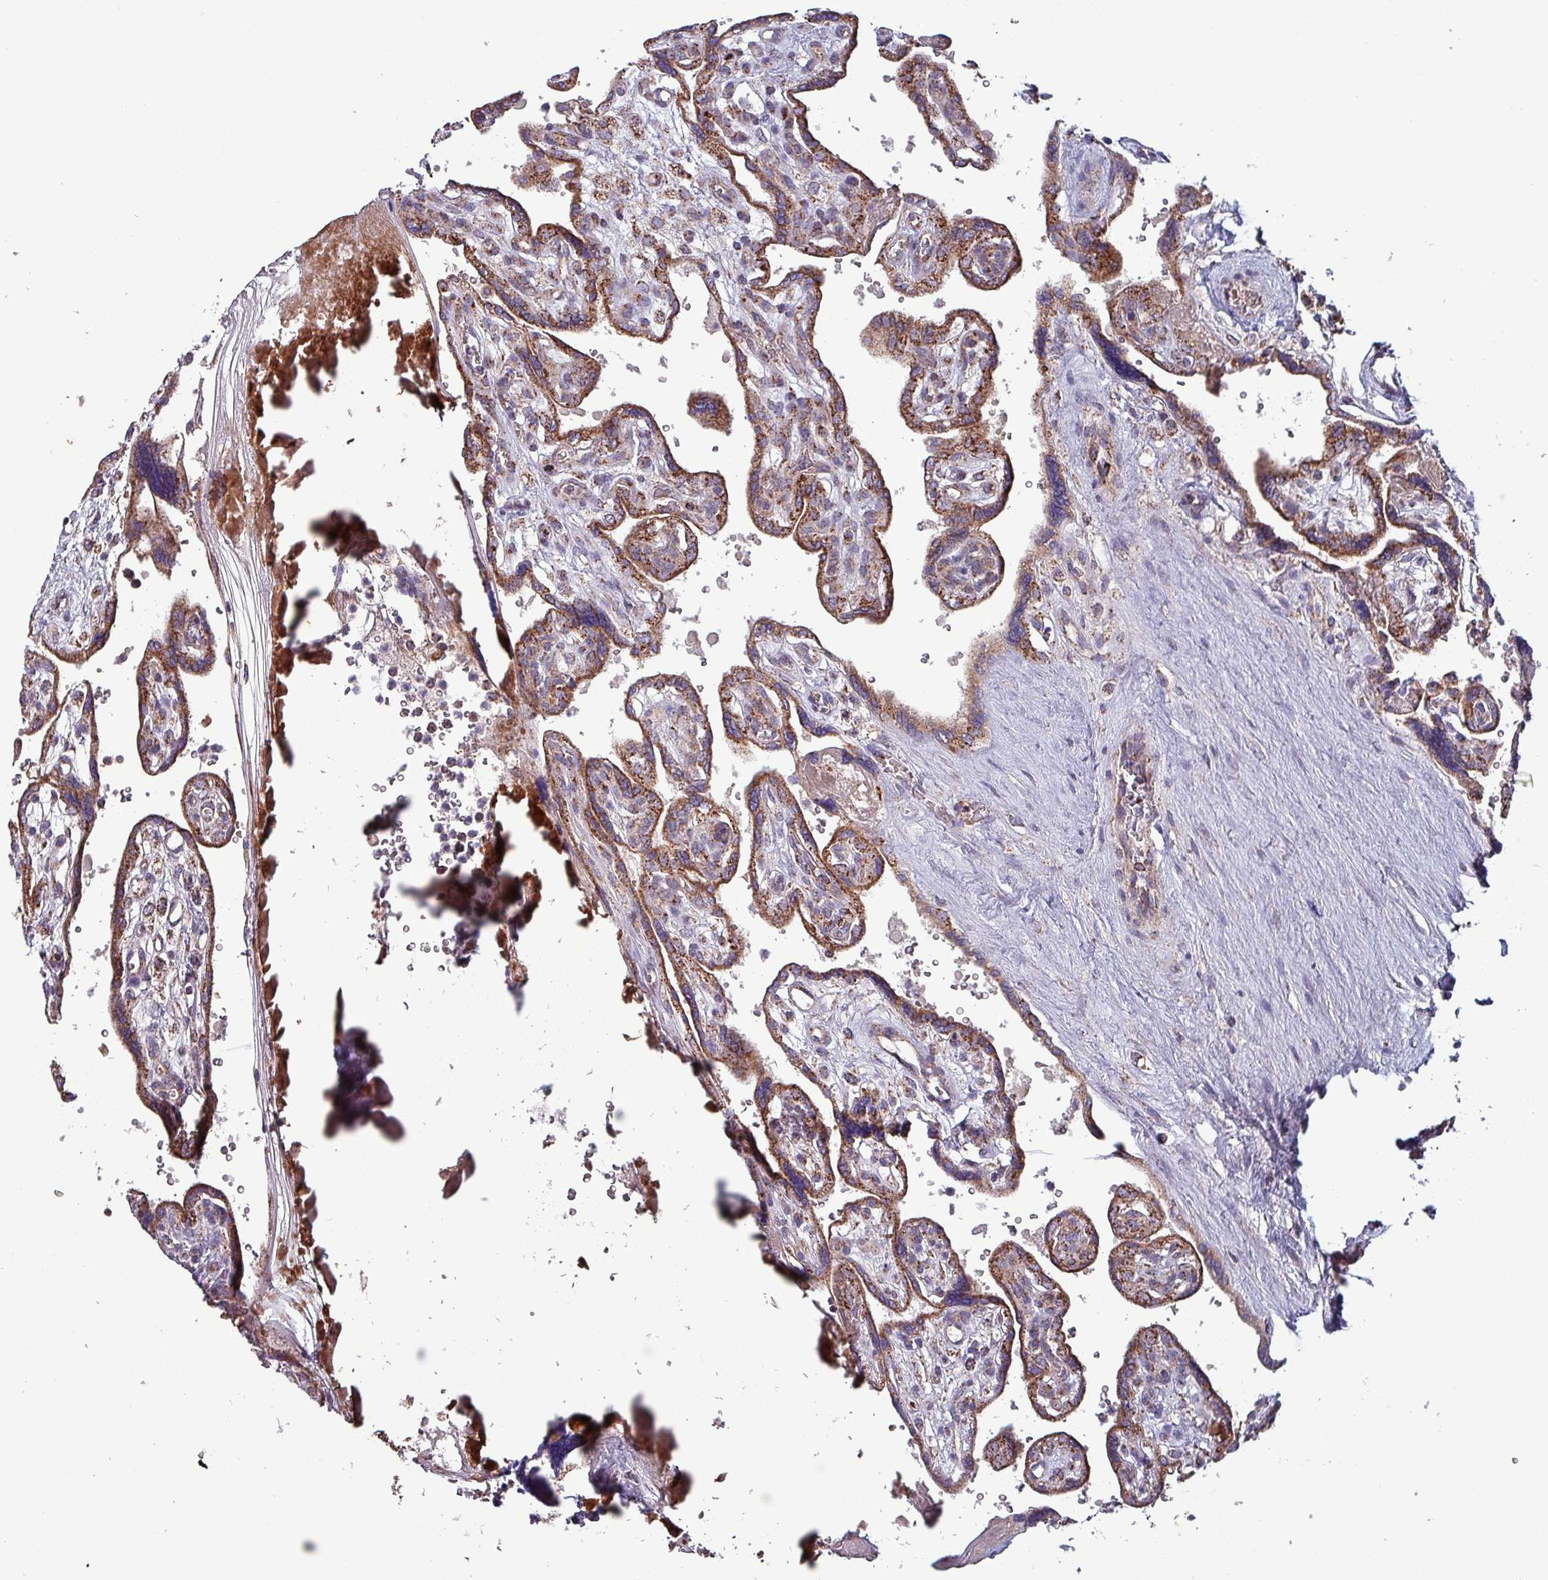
{"staining": {"intensity": "moderate", "quantity": ">75%", "location": "cytoplasmic/membranous"}, "tissue": "placenta", "cell_type": "Decidual cells", "image_type": "normal", "snomed": [{"axis": "morphology", "description": "Normal tissue, NOS"}, {"axis": "topography", "description": "Placenta"}], "caption": "Approximately >75% of decidual cells in normal placenta show moderate cytoplasmic/membranous protein positivity as visualized by brown immunohistochemical staining.", "gene": "ZNF322", "patient": {"sex": "female", "age": 39}}